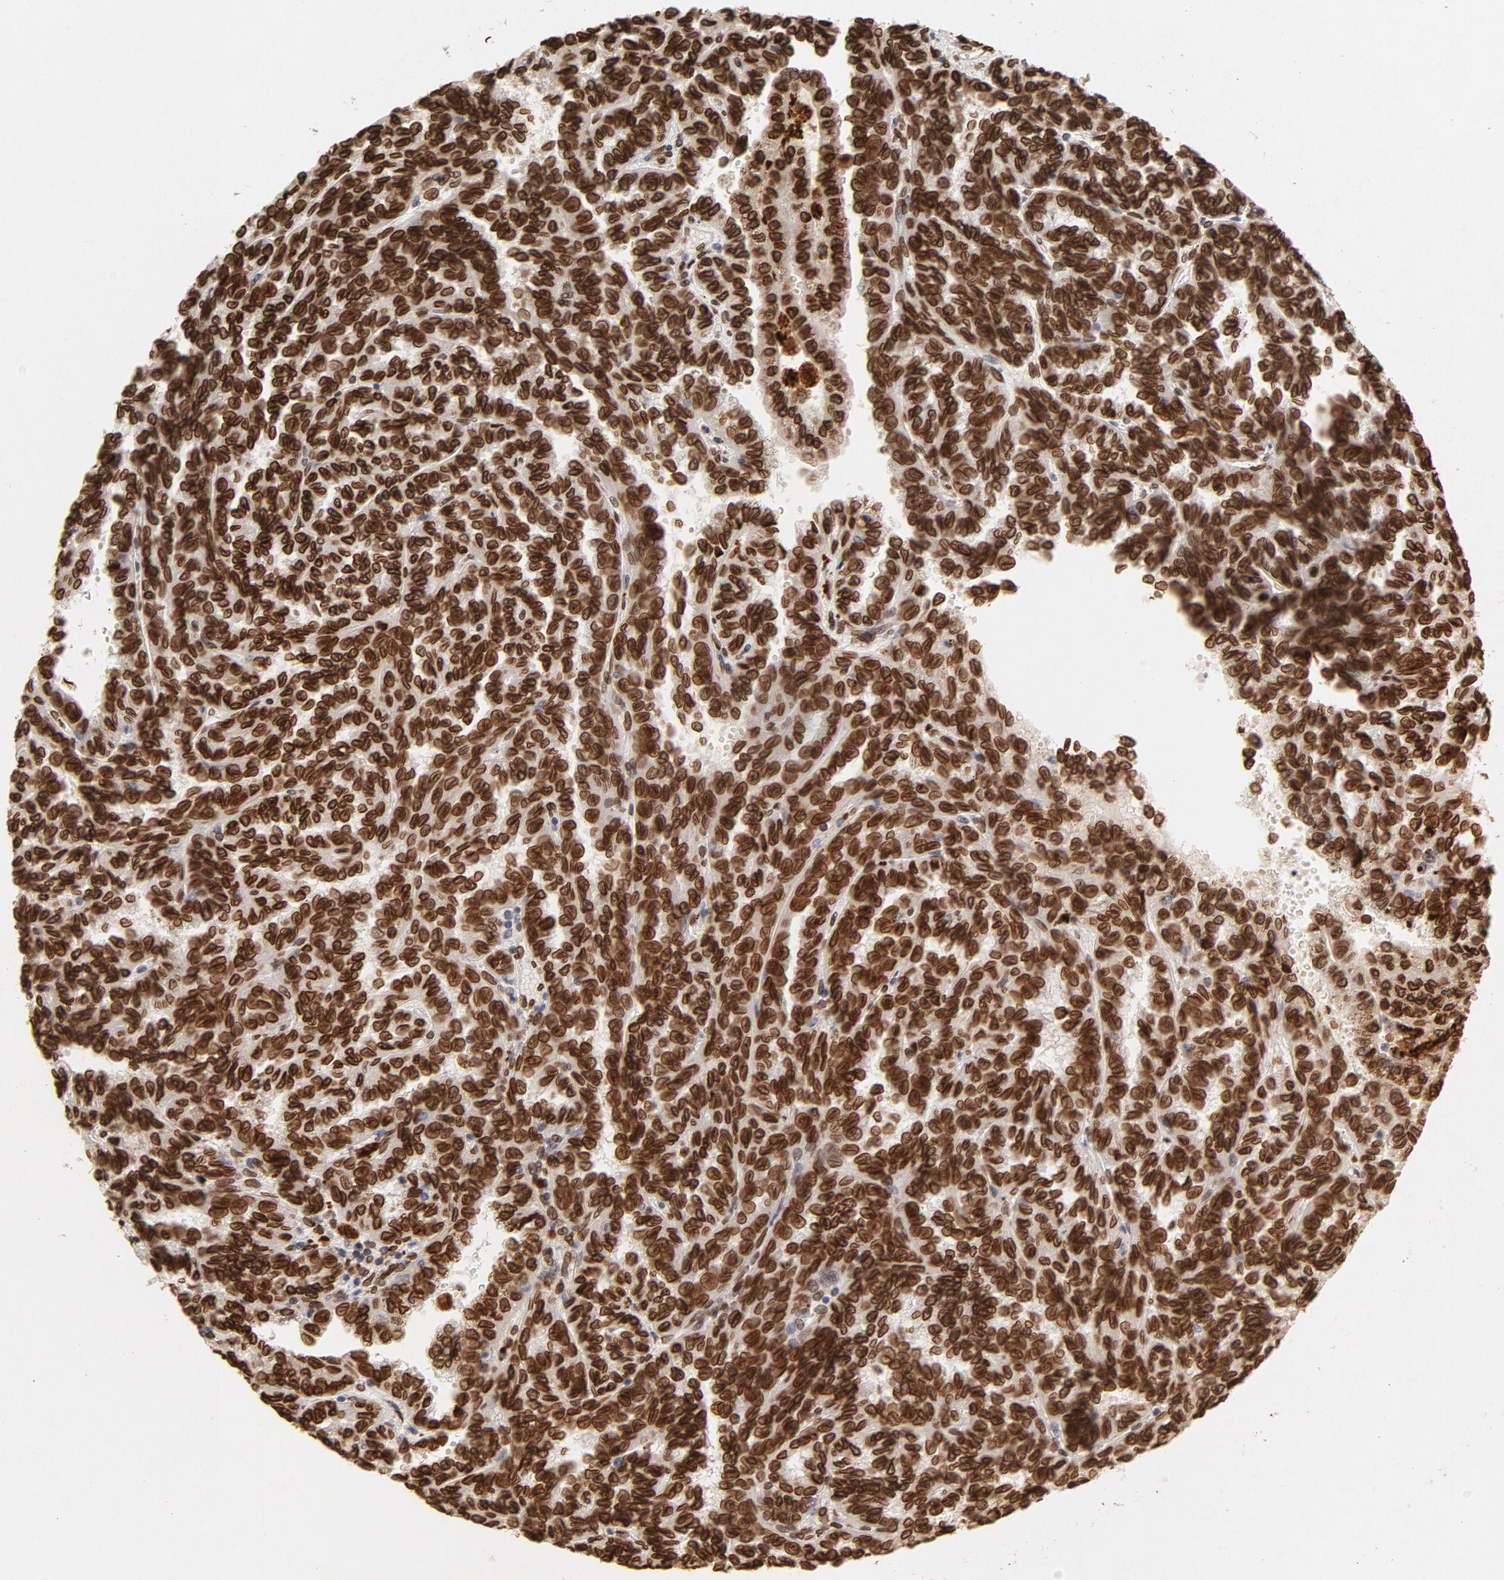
{"staining": {"intensity": "strong", "quantity": ">75%", "location": "cytoplasmic/membranous,nuclear"}, "tissue": "renal cancer", "cell_type": "Tumor cells", "image_type": "cancer", "snomed": [{"axis": "morphology", "description": "Inflammation, NOS"}, {"axis": "morphology", "description": "Adenocarcinoma, NOS"}, {"axis": "topography", "description": "Kidney"}], "caption": "Strong cytoplasmic/membranous and nuclear positivity is seen in approximately >75% of tumor cells in renal adenocarcinoma.", "gene": "LMNA", "patient": {"sex": "male", "age": 68}}